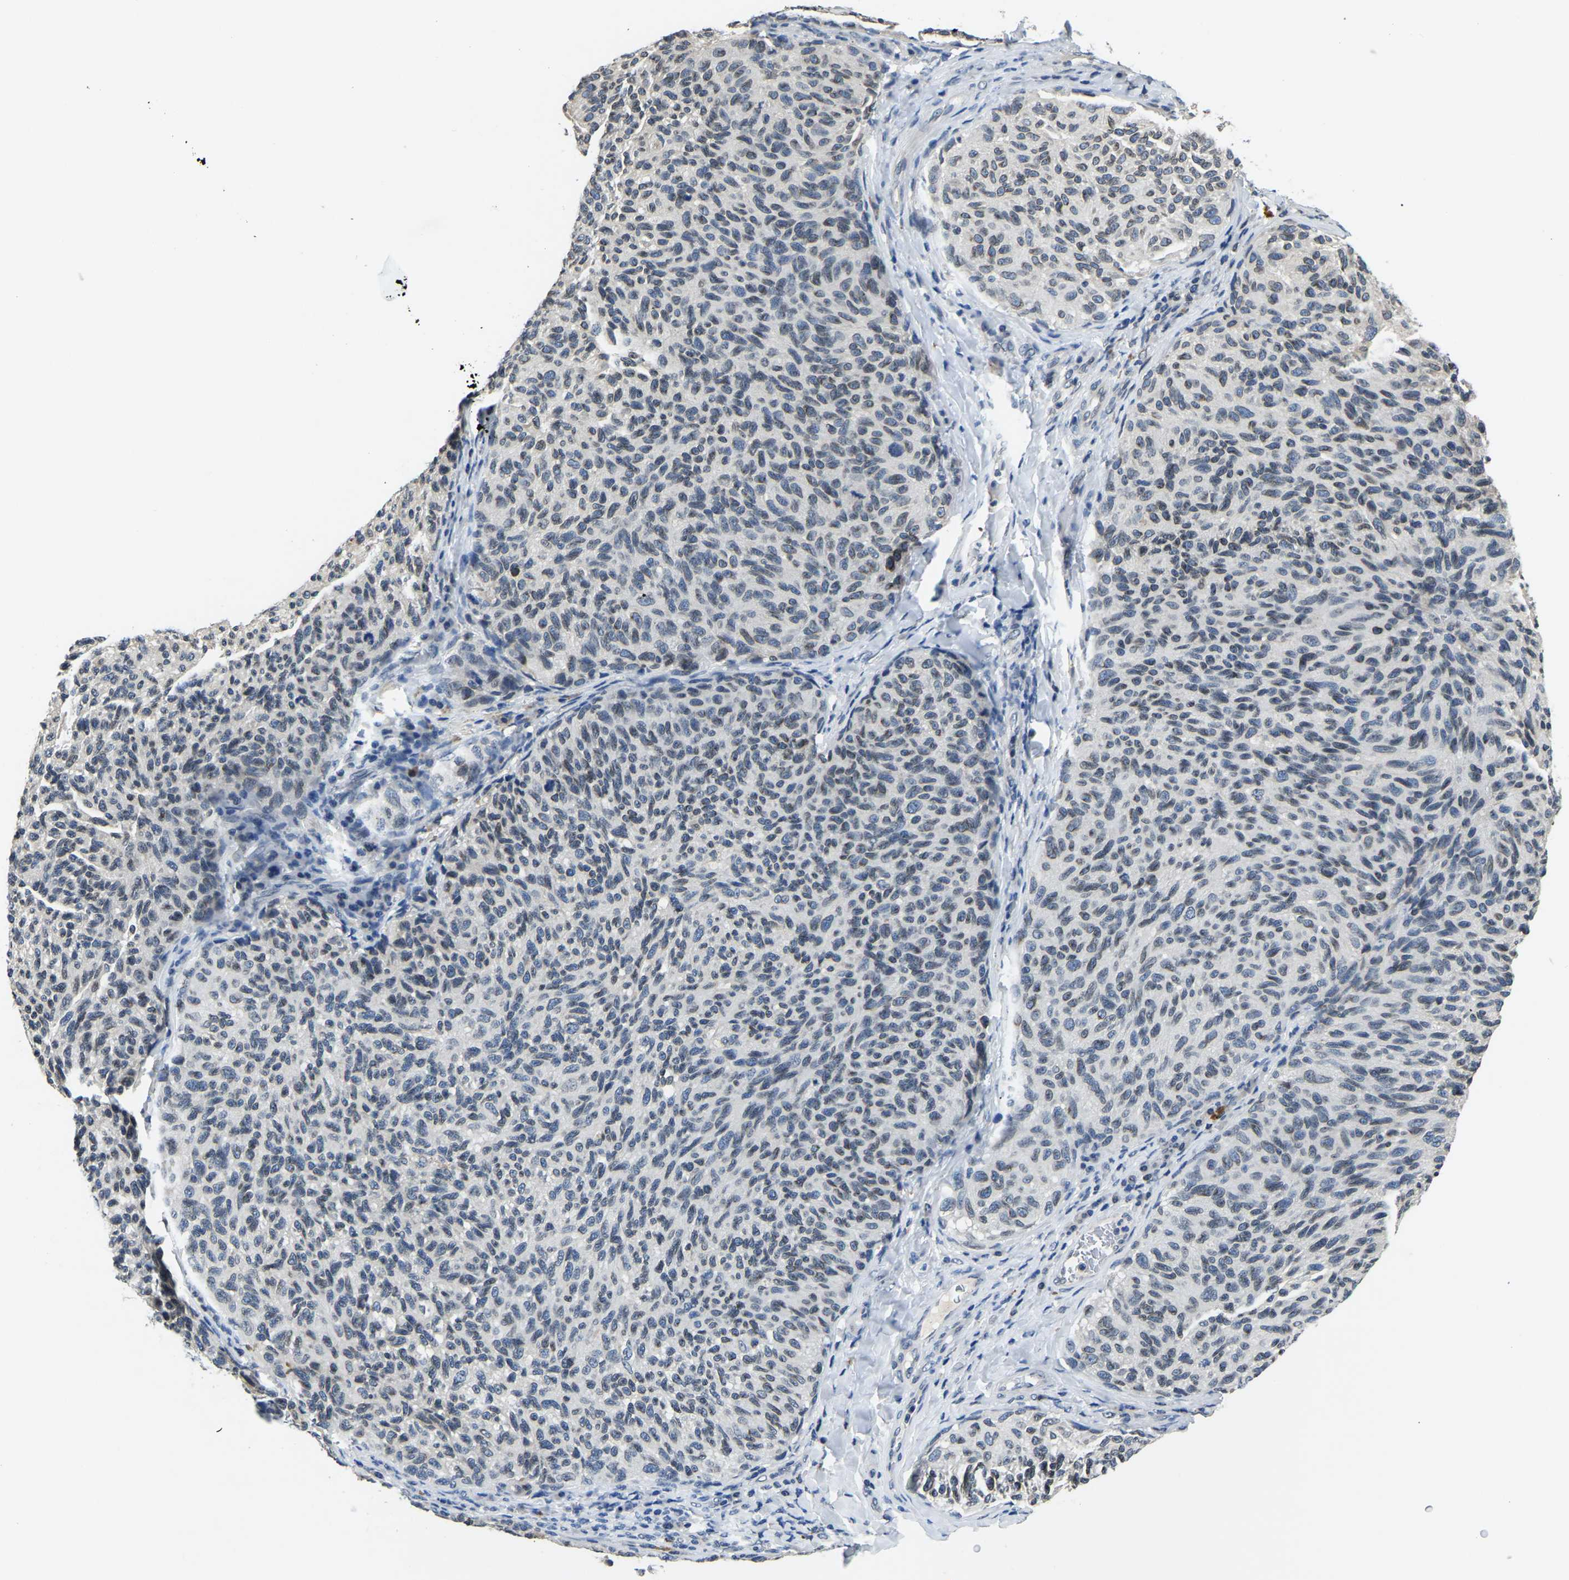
{"staining": {"intensity": "weak", "quantity": ">75%", "location": "cytoplasmic/membranous,nuclear"}, "tissue": "melanoma", "cell_type": "Tumor cells", "image_type": "cancer", "snomed": [{"axis": "morphology", "description": "Malignant melanoma, NOS"}, {"axis": "topography", "description": "Skin"}], "caption": "Melanoma stained for a protein (brown) reveals weak cytoplasmic/membranous and nuclear positive expression in about >75% of tumor cells.", "gene": "RANBP2", "patient": {"sex": "female", "age": 73}}